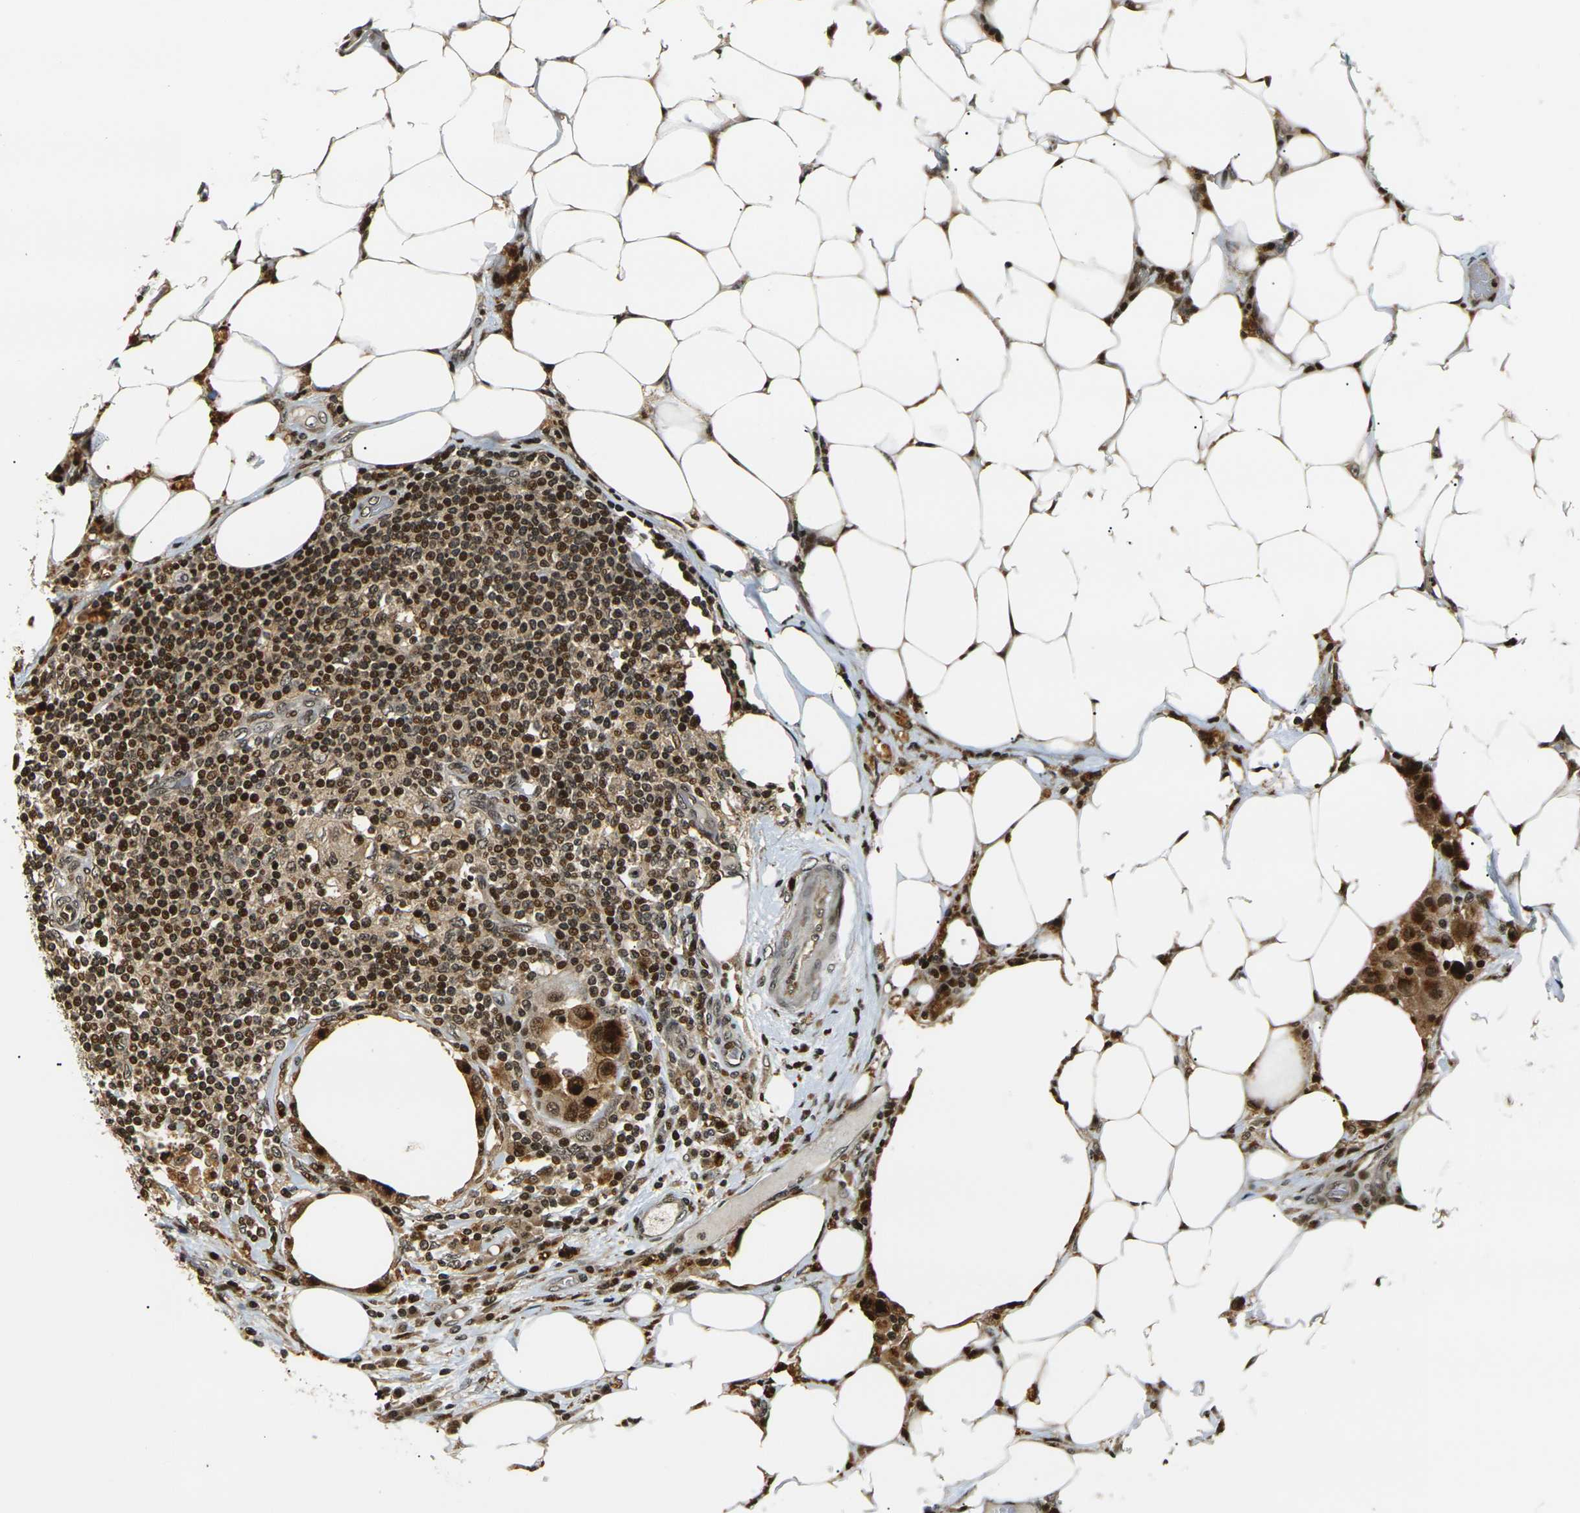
{"staining": {"intensity": "strong", "quantity": ">75%", "location": "cytoplasmic/membranous,nuclear"}, "tissue": "colorectal cancer", "cell_type": "Tumor cells", "image_type": "cancer", "snomed": [{"axis": "morphology", "description": "Adenocarcinoma, NOS"}, {"axis": "topography", "description": "Colon"}], "caption": "A high-resolution histopathology image shows IHC staining of adenocarcinoma (colorectal), which displays strong cytoplasmic/membranous and nuclear positivity in approximately >75% of tumor cells.", "gene": "ACTL6A", "patient": {"sex": "male", "age": 71}}